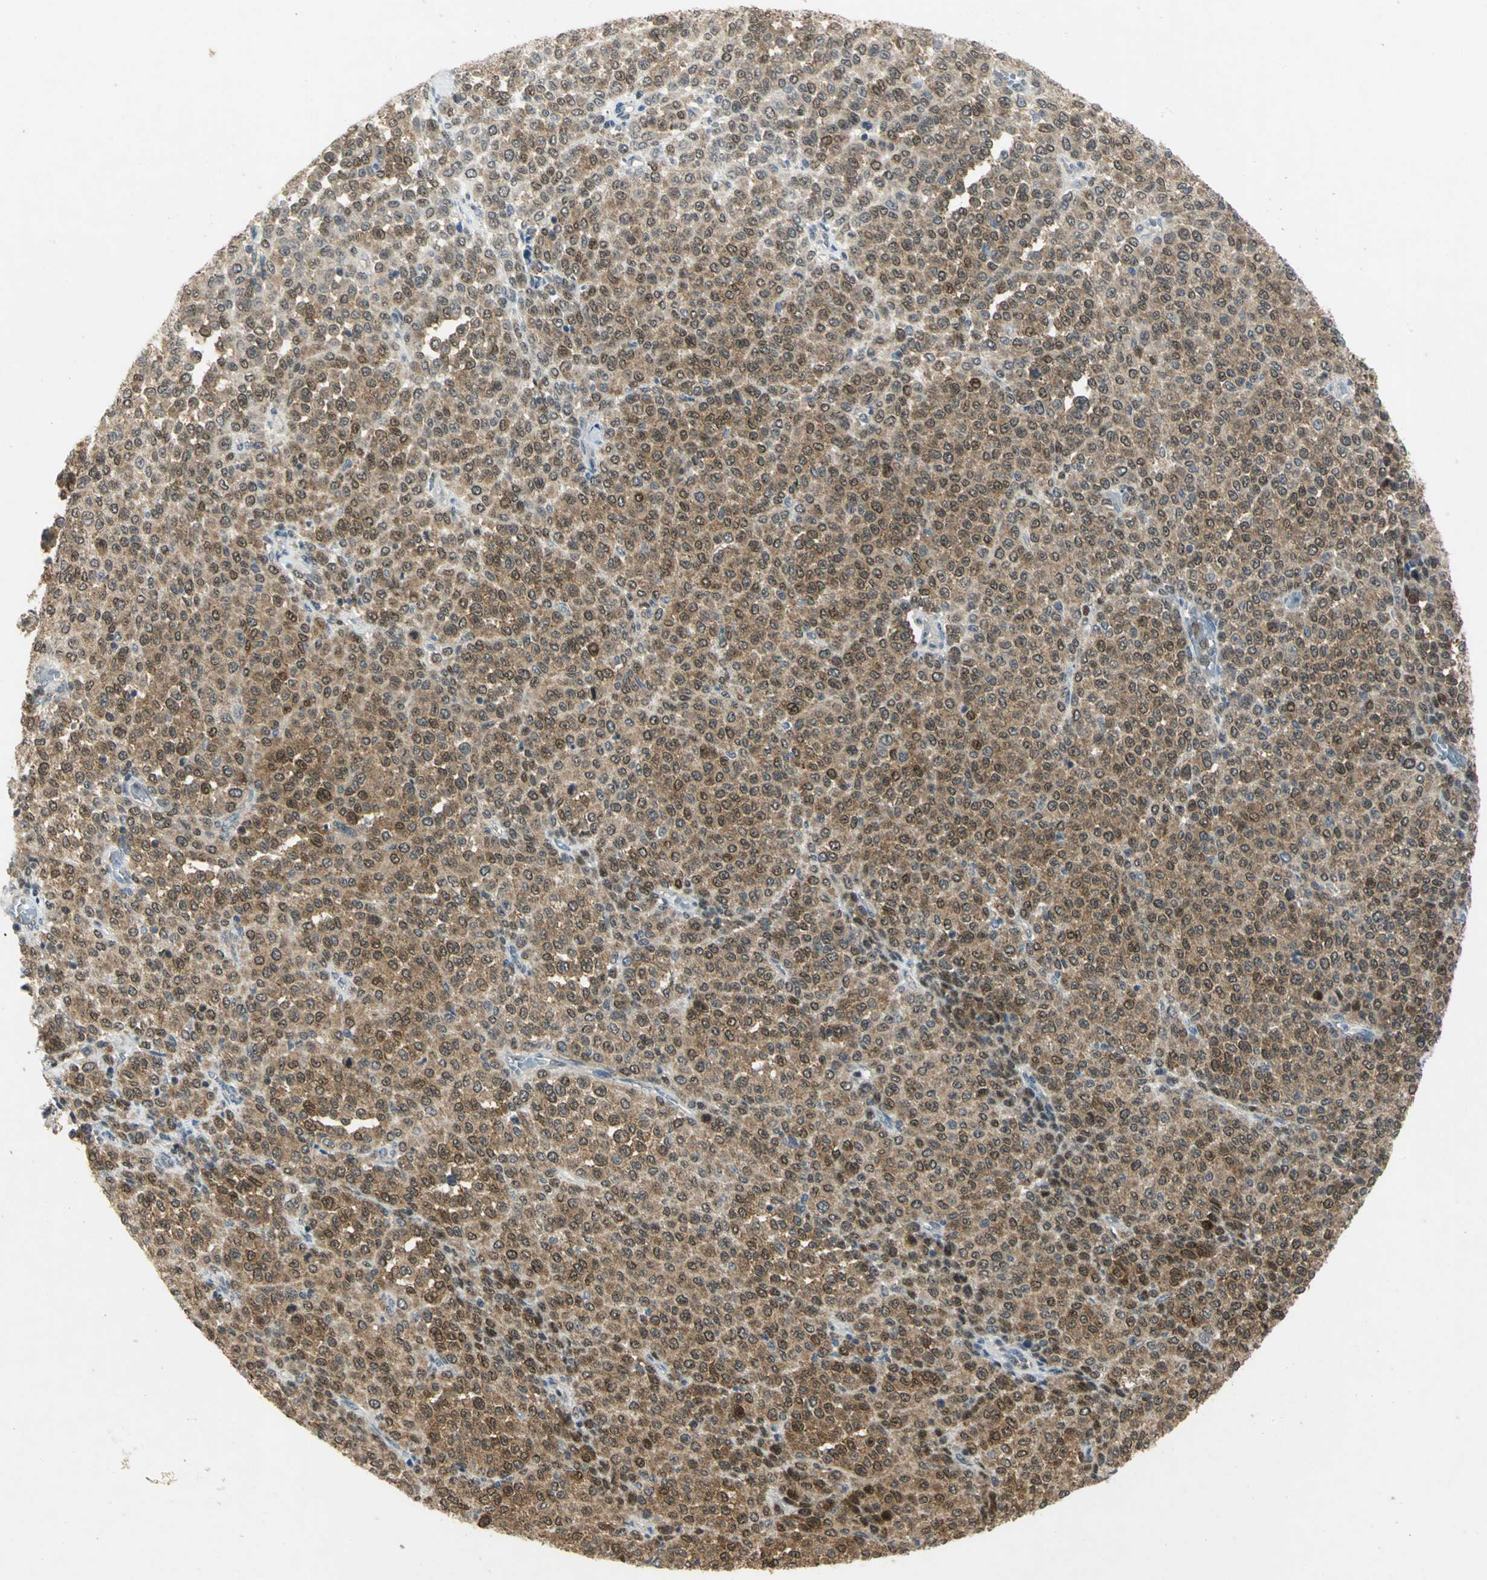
{"staining": {"intensity": "strong", "quantity": ">75%", "location": "cytoplasmic/membranous,nuclear"}, "tissue": "melanoma", "cell_type": "Tumor cells", "image_type": "cancer", "snomed": [{"axis": "morphology", "description": "Malignant melanoma, Metastatic site"}, {"axis": "topography", "description": "Pancreas"}], "caption": "Malignant melanoma (metastatic site) tissue displays strong cytoplasmic/membranous and nuclear positivity in approximately >75% of tumor cells", "gene": "PPIA", "patient": {"sex": "female", "age": 30}}